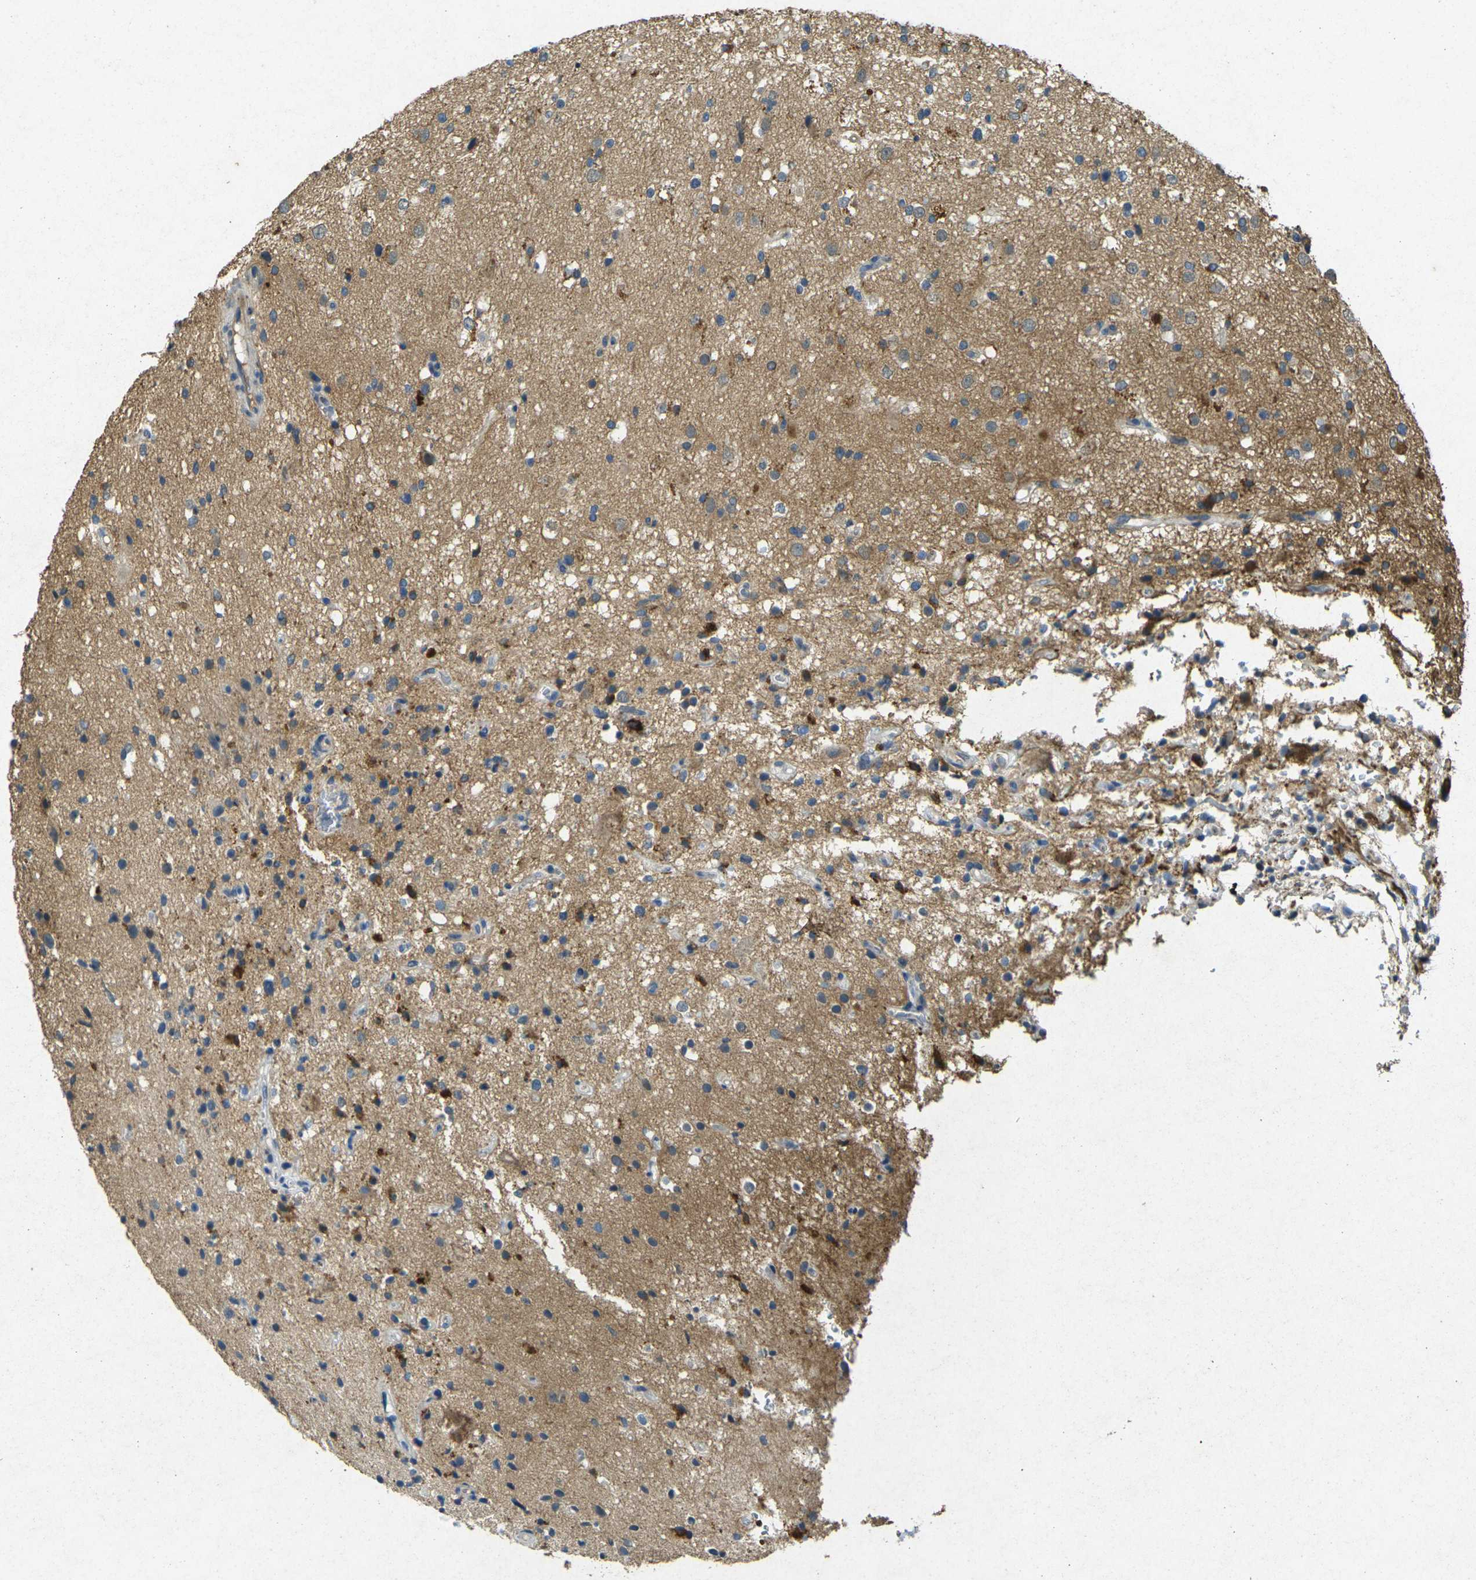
{"staining": {"intensity": "strong", "quantity": "<25%", "location": "cytoplasmic/membranous"}, "tissue": "glioma", "cell_type": "Tumor cells", "image_type": "cancer", "snomed": [{"axis": "morphology", "description": "Glioma, malignant, High grade"}, {"axis": "topography", "description": "Brain"}], "caption": "Glioma stained with DAB immunohistochemistry reveals medium levels of strong cytoplasmic/membranous staining in approximately <25% of tumor cells.", "gene": "RGMA", "patient": {"sex": "male", "age": 33}}